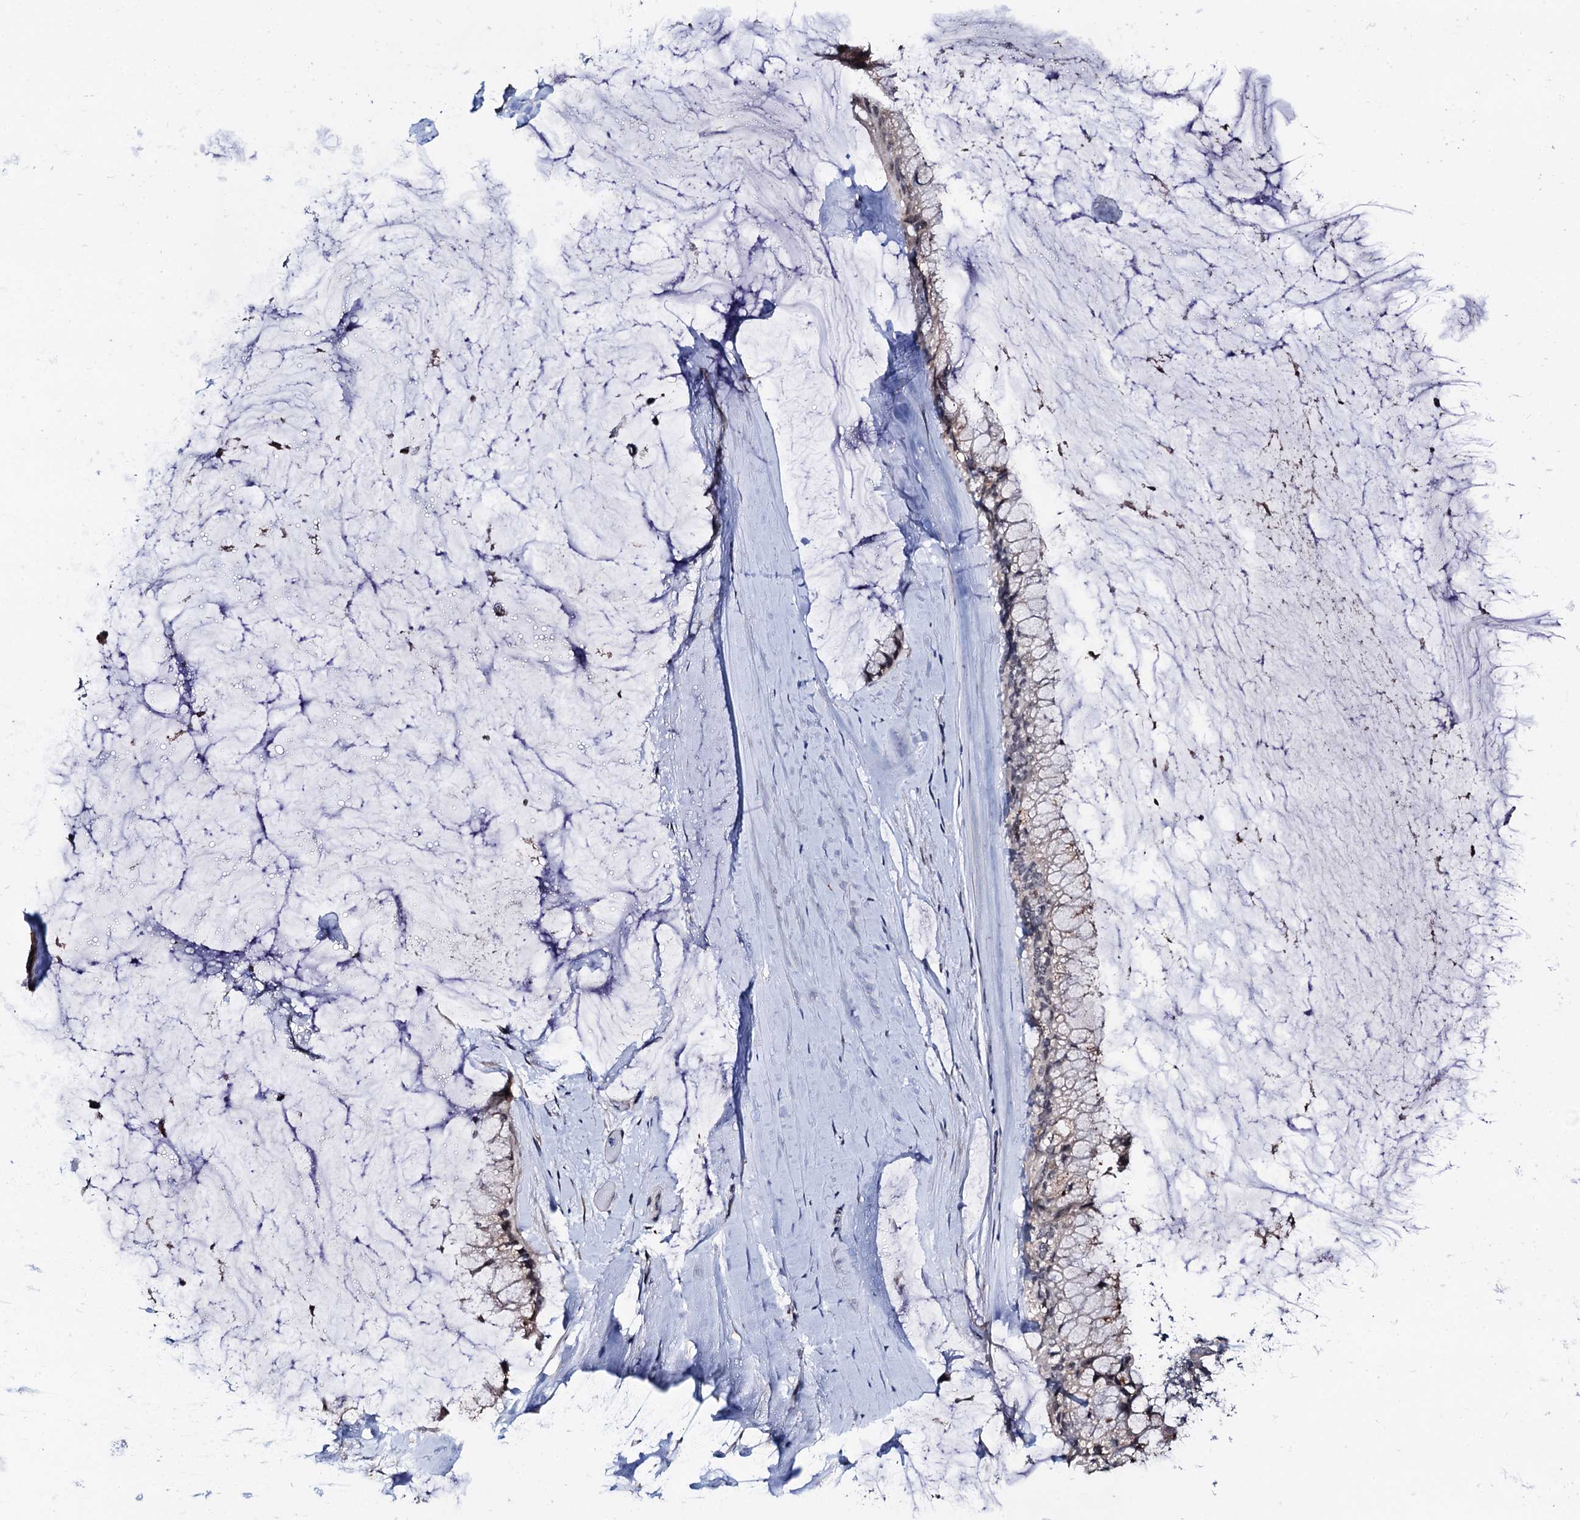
{"staining": {"intensity": "weak", "quantity": "<25%", "location": "nuclear"}, "tissue": "ovarian cancer", "cell_type": "Tumor cells", "image_type": "cancer", "snomed": [{"axis": "morphology", "description": "Cystadenocarcinoma, mucinous, NOS"}, {"axis": "topography", "description": "Ovary"}], "caption": "Ovarian cancer was stained to show a protein in brown. There is no significant staining in tumor cells.", "gene": "FAM222A", "patient": {"sex": "female", "age": 39}}